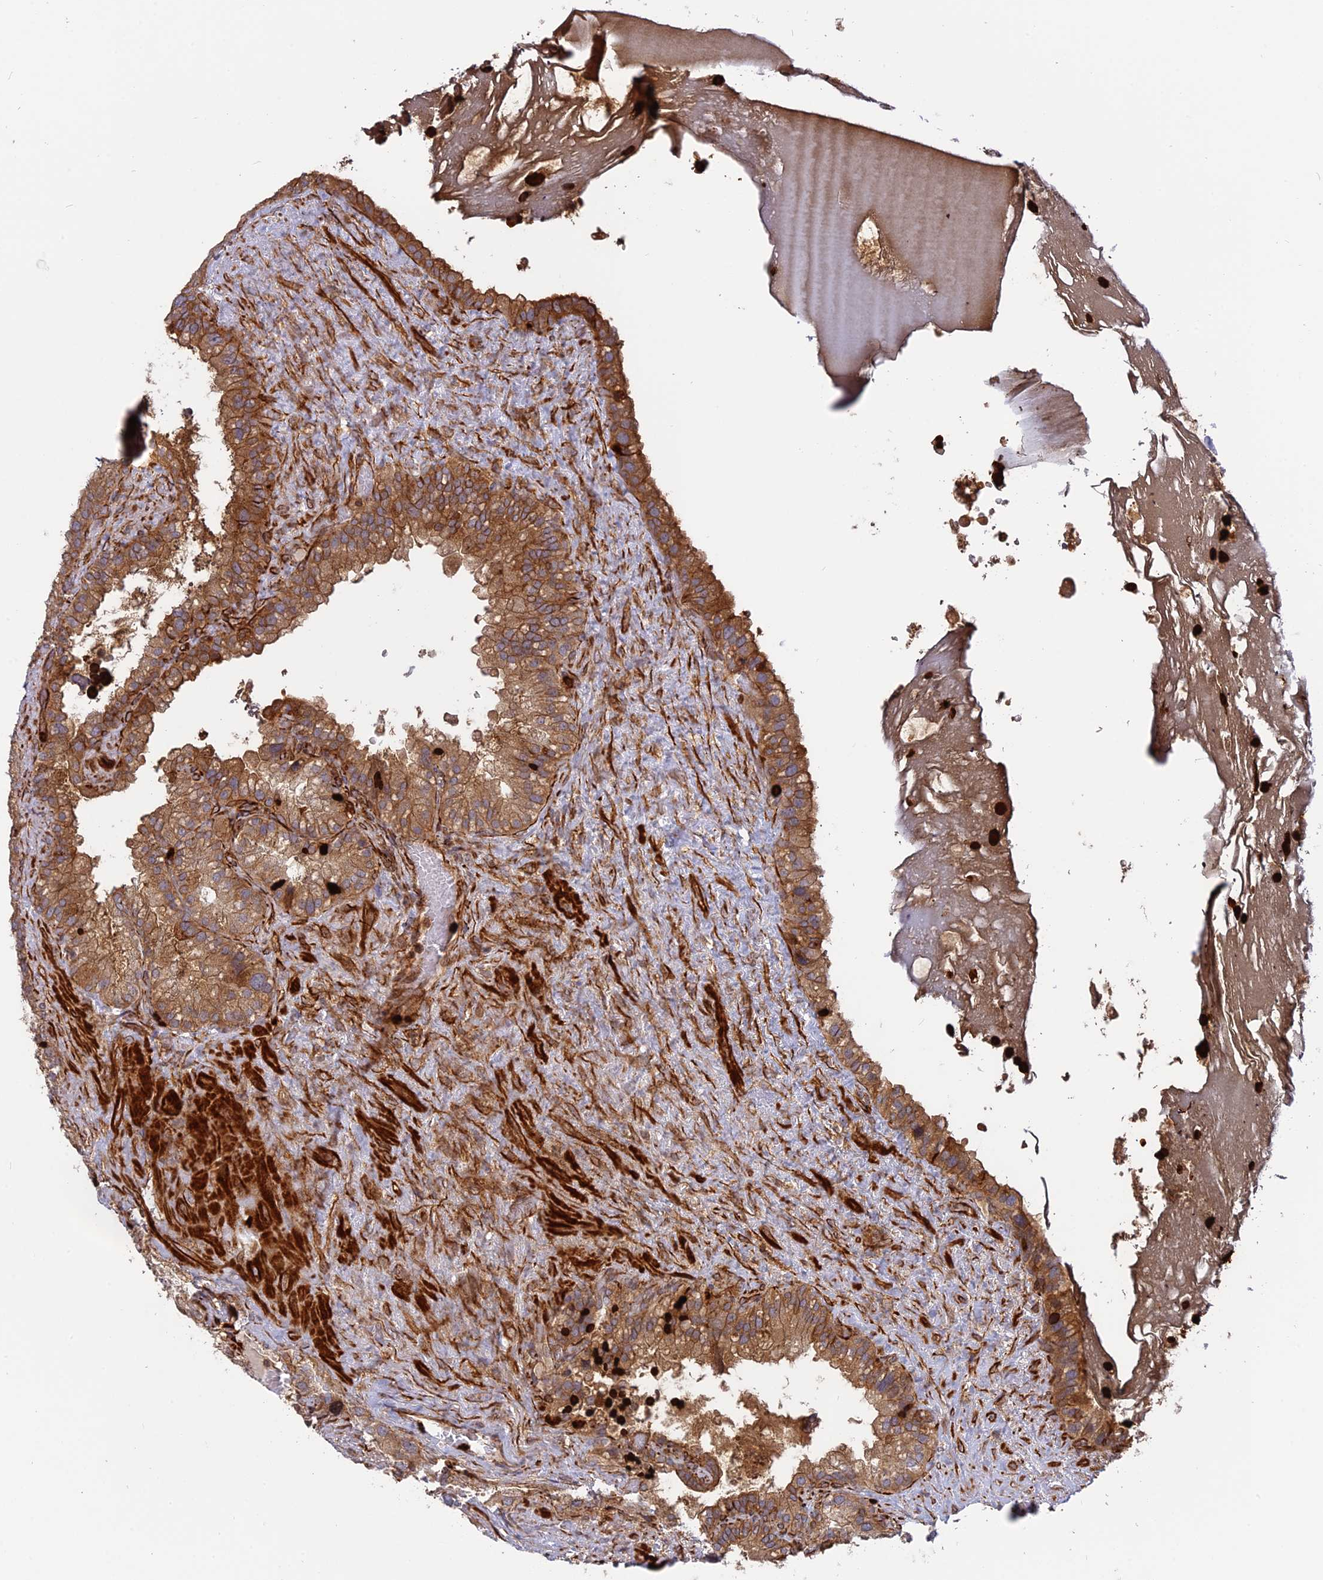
{"staining": {"intensity": "moderate", "quantity": ">75%", "location": "cytoplasmic/membranous"}, "tissue": "seminal vesicle", "cell_type": "Glandular cells", "image_type": "normal", "snomed": [{"axis": "morphology", "description": "Normal tissue, NOS"}, {"axis": "topography", "description": "Prostate"}, {"axis": "topography", "description": "Seminal veicle"}], "caption": "Moderate cytoplasmic/membranous staining is seen in about >75% of glandular cells in benign seminal vesicle. Using DAB (3,3'-diaminobenzidine) (brown) and hematoxylin (blue) stains, captured at high magnification using brightfield microscopy.", "gene": "PHLDB3", "patient": {"sex": "male", "age": 68}}